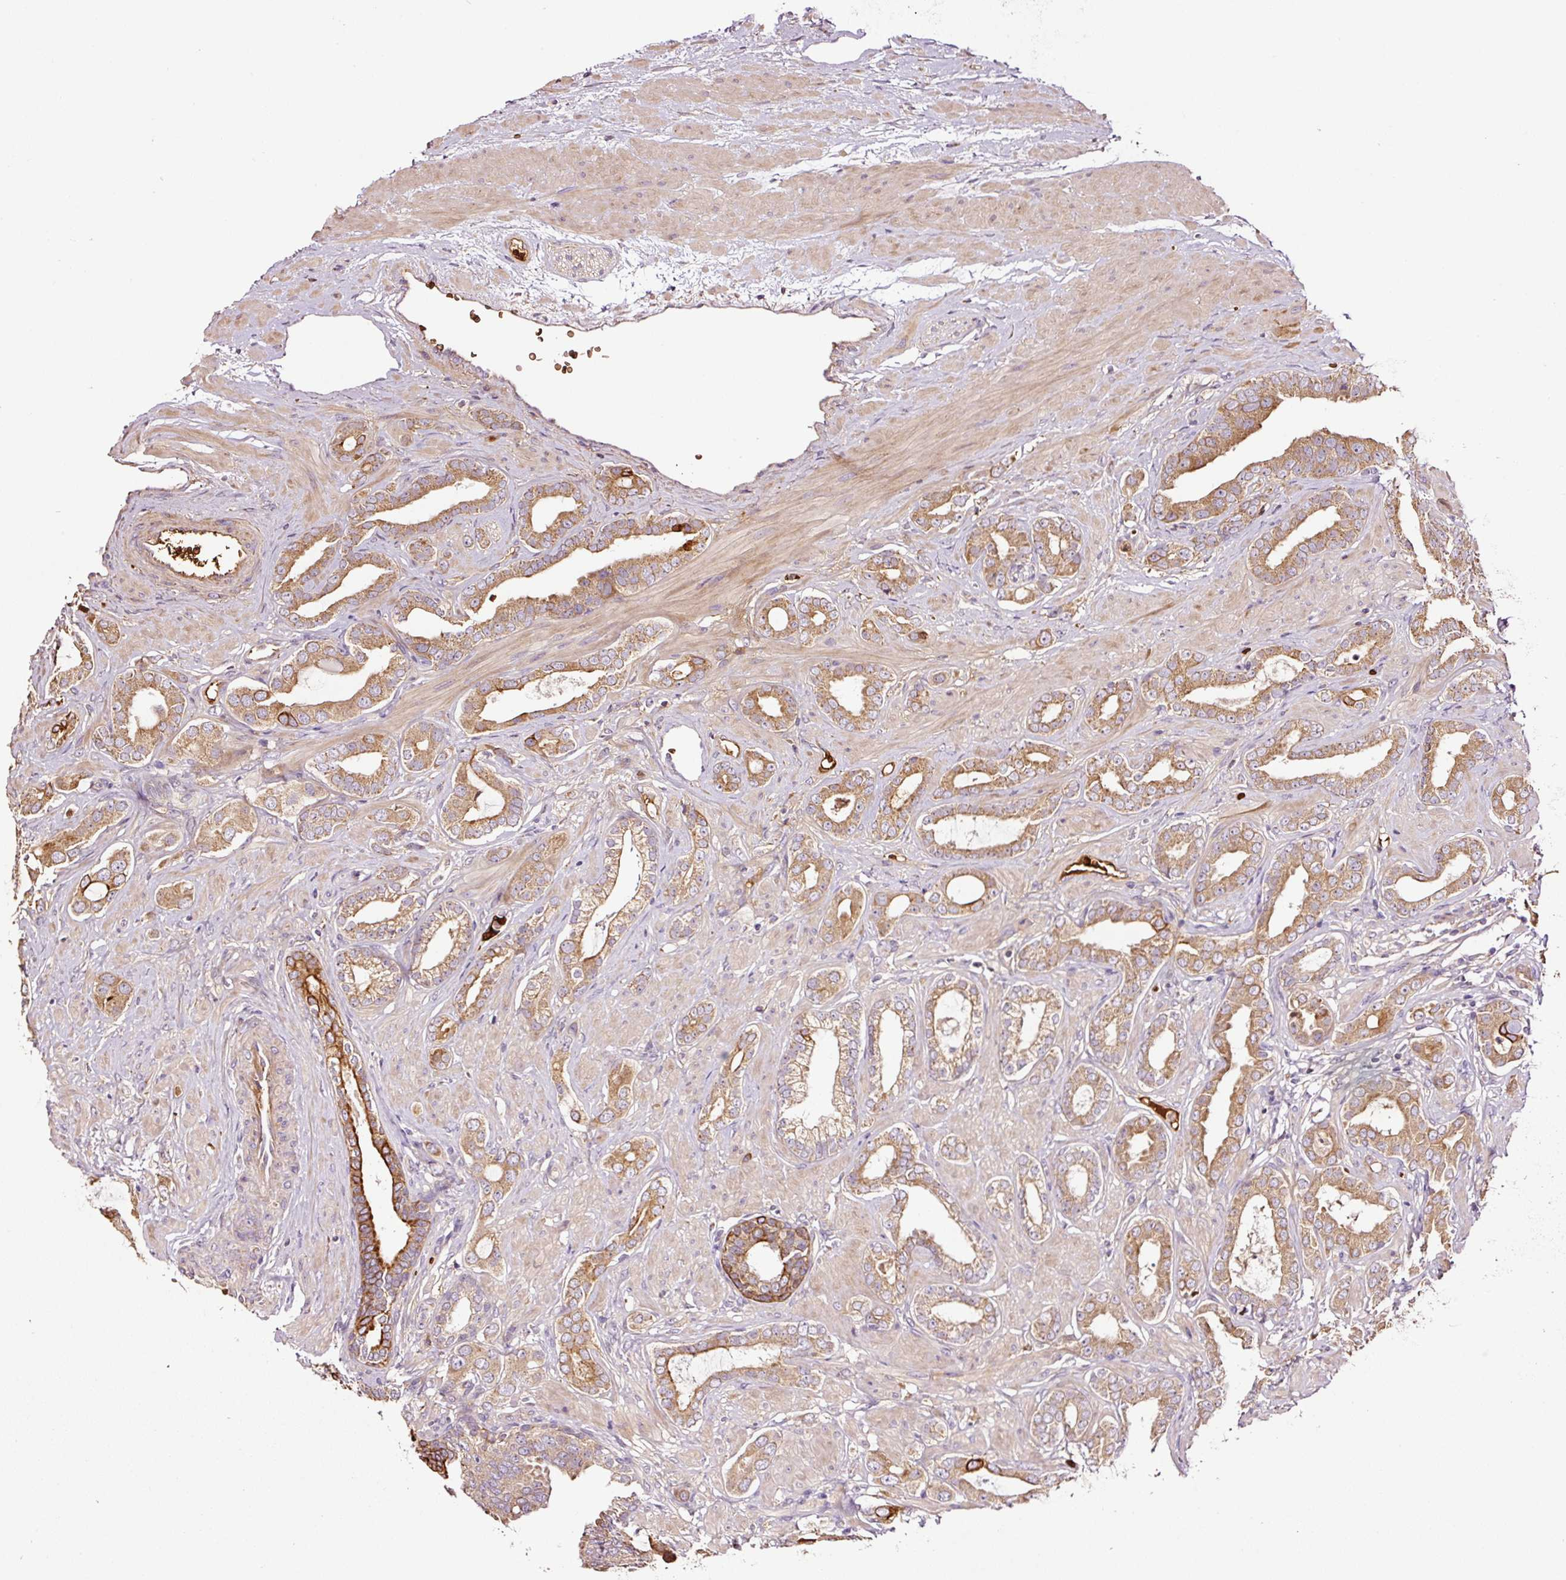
{"staining": {"intensity": "moderate", "quantity": "25%-75%", "location": "cytoplasmic/membranous"}, "tissue": "prostate cancer", "cell_type": "Tumor cells", "image_type": "cancer", "snomed": [{"axis": "morphology", "description": "Adenocarcinoma, Low grade"}, {"axis": "topography", "description": "Prostate"}], "caption": "DAB (3,3'-diaminobenzidine) immunohistochemical staining of human prostate cancer (adenocarcinoma (low-grade)) displays moderate cytoplasmic/membranous protein staining in about 25%-75% of tumor cells.", "gene": "PGLYRP2", "patient": {"sex": "male", "age": 57}}